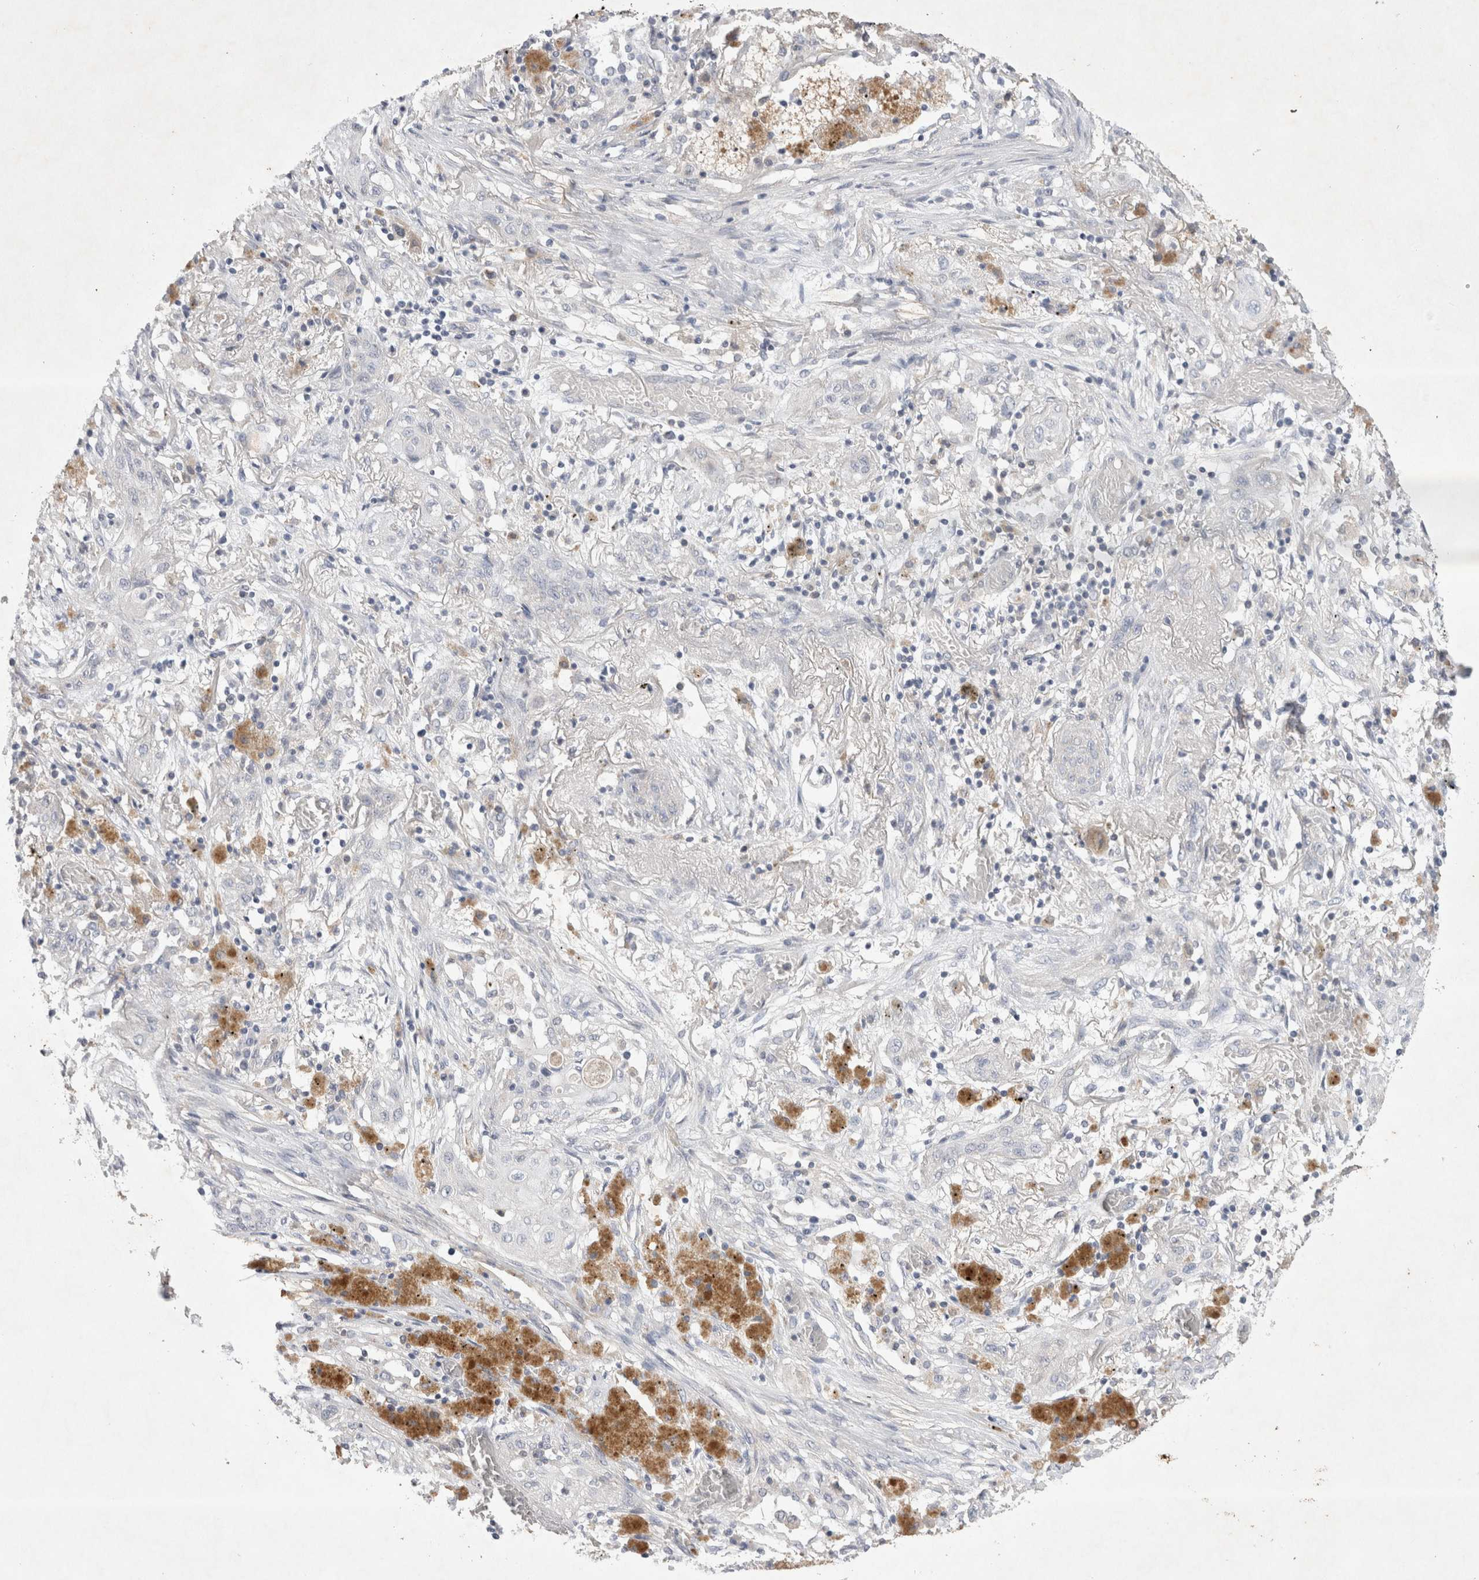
{"staining": {"intensity": "negative", "quantity": "none", "location": "none"}, "tissue": "lung cancer", "cell_type": "Tumor cells", "image_type": "cancer", "snomed": [{"axis": "morphology", "description": "Squamous cell carcinoma, NOS"}, {"axis": "topography", "description": "Lung"}], "caption": "Immunohistochemistry histopathology image of lung cancer stained for a protein (brown), which exhibits no staining in tumor cells.", "gene": "SRD5A3", "patient": {"sex": "female", "age": 47}}